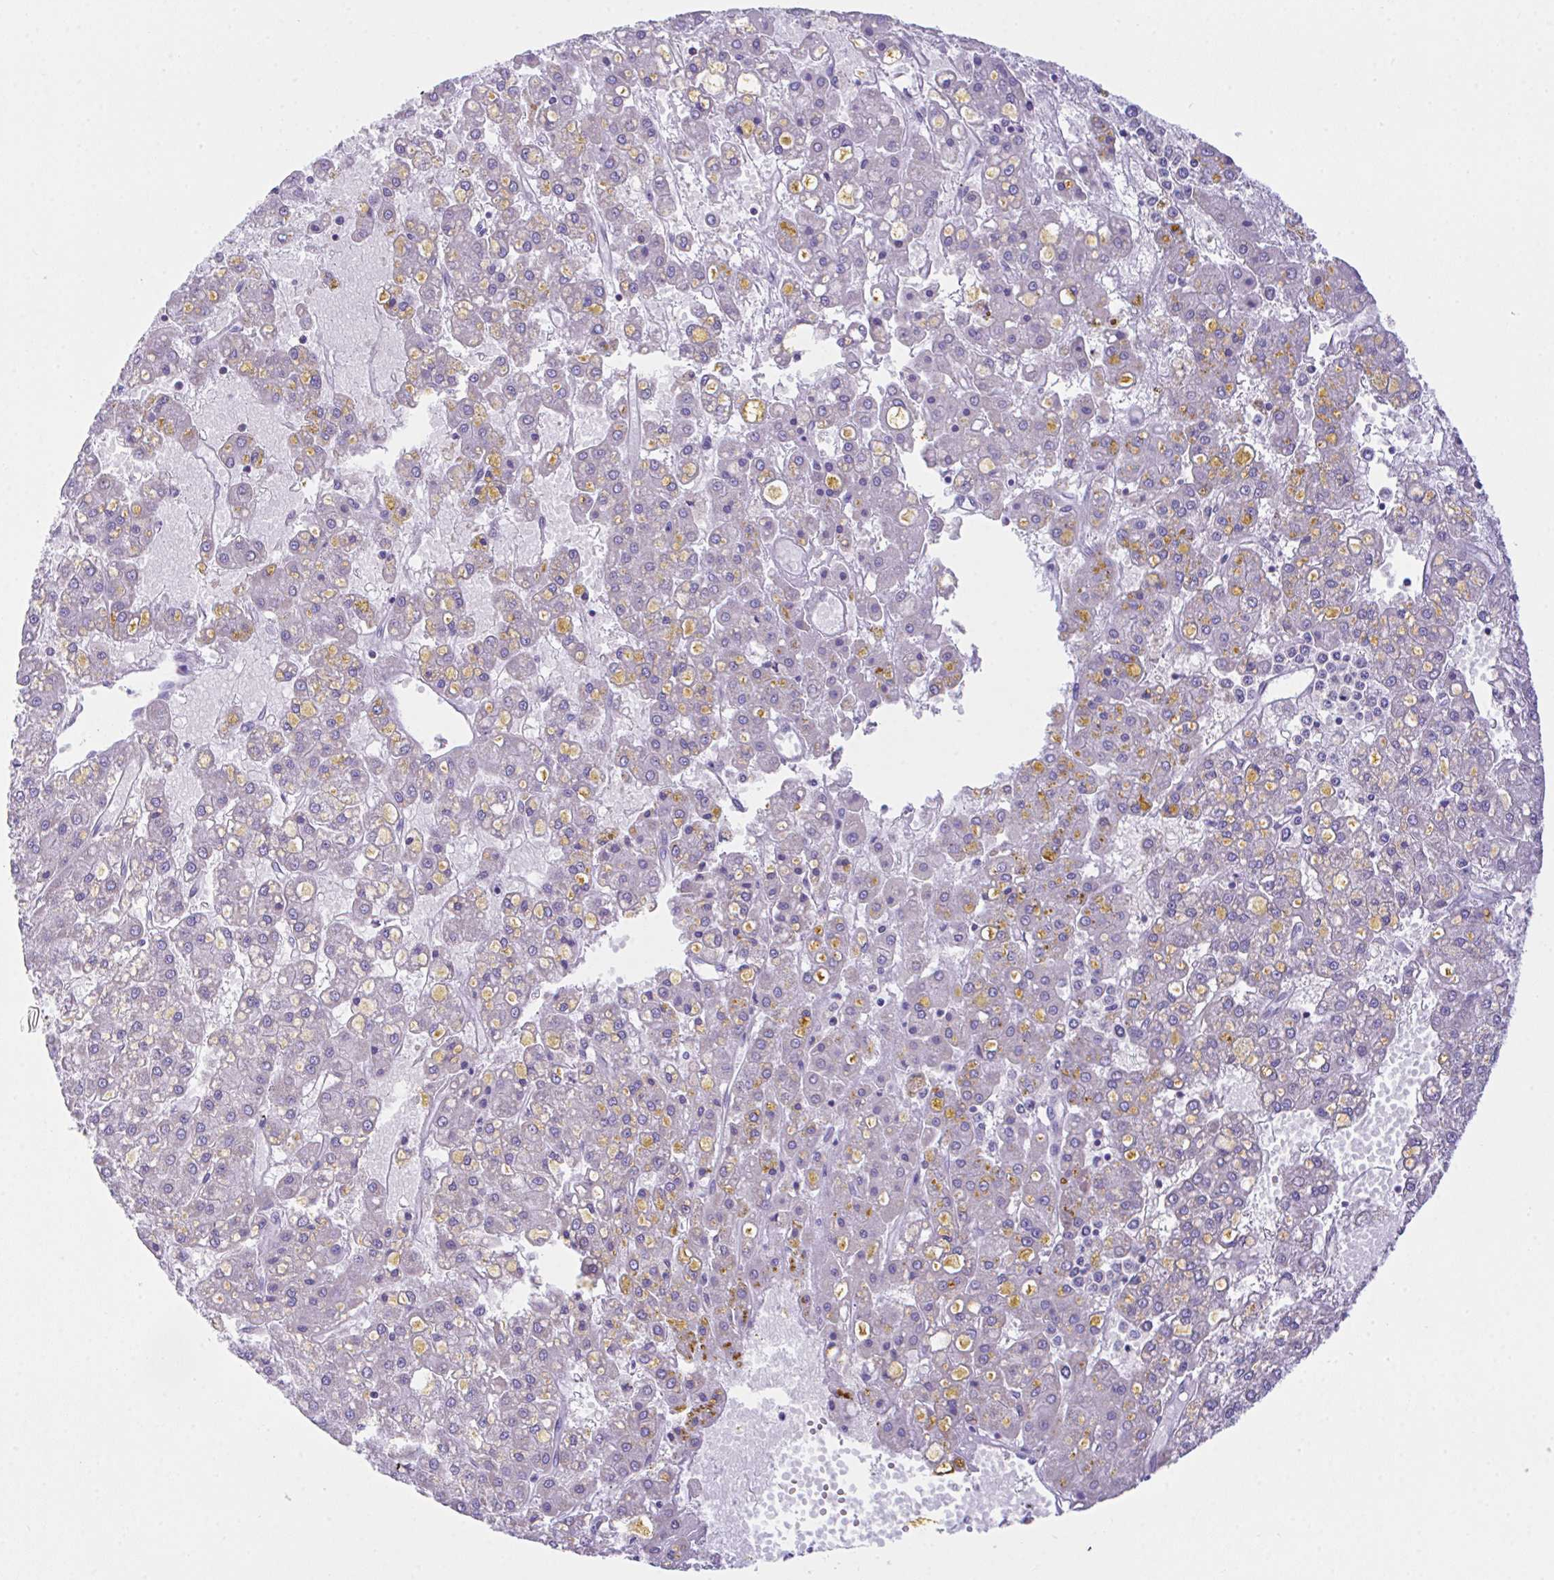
{"staining": {"intensity": "negative", "quantity": "none", "location": "none"}, "tissue": "liver cancer", "cell_type": "Tumor cells", "image_type": "cancer", "snomed": [{"axis": "morphology", "description": "Carcinoma, Hepatocellular, NOS"}, {"axis": "topography", "description": "Liver"}], "caption": "There is no significant expression in tumor cells of liver cancer.", "gene": "NLRP8", "patient": {"sex": "male", "age": 67}}